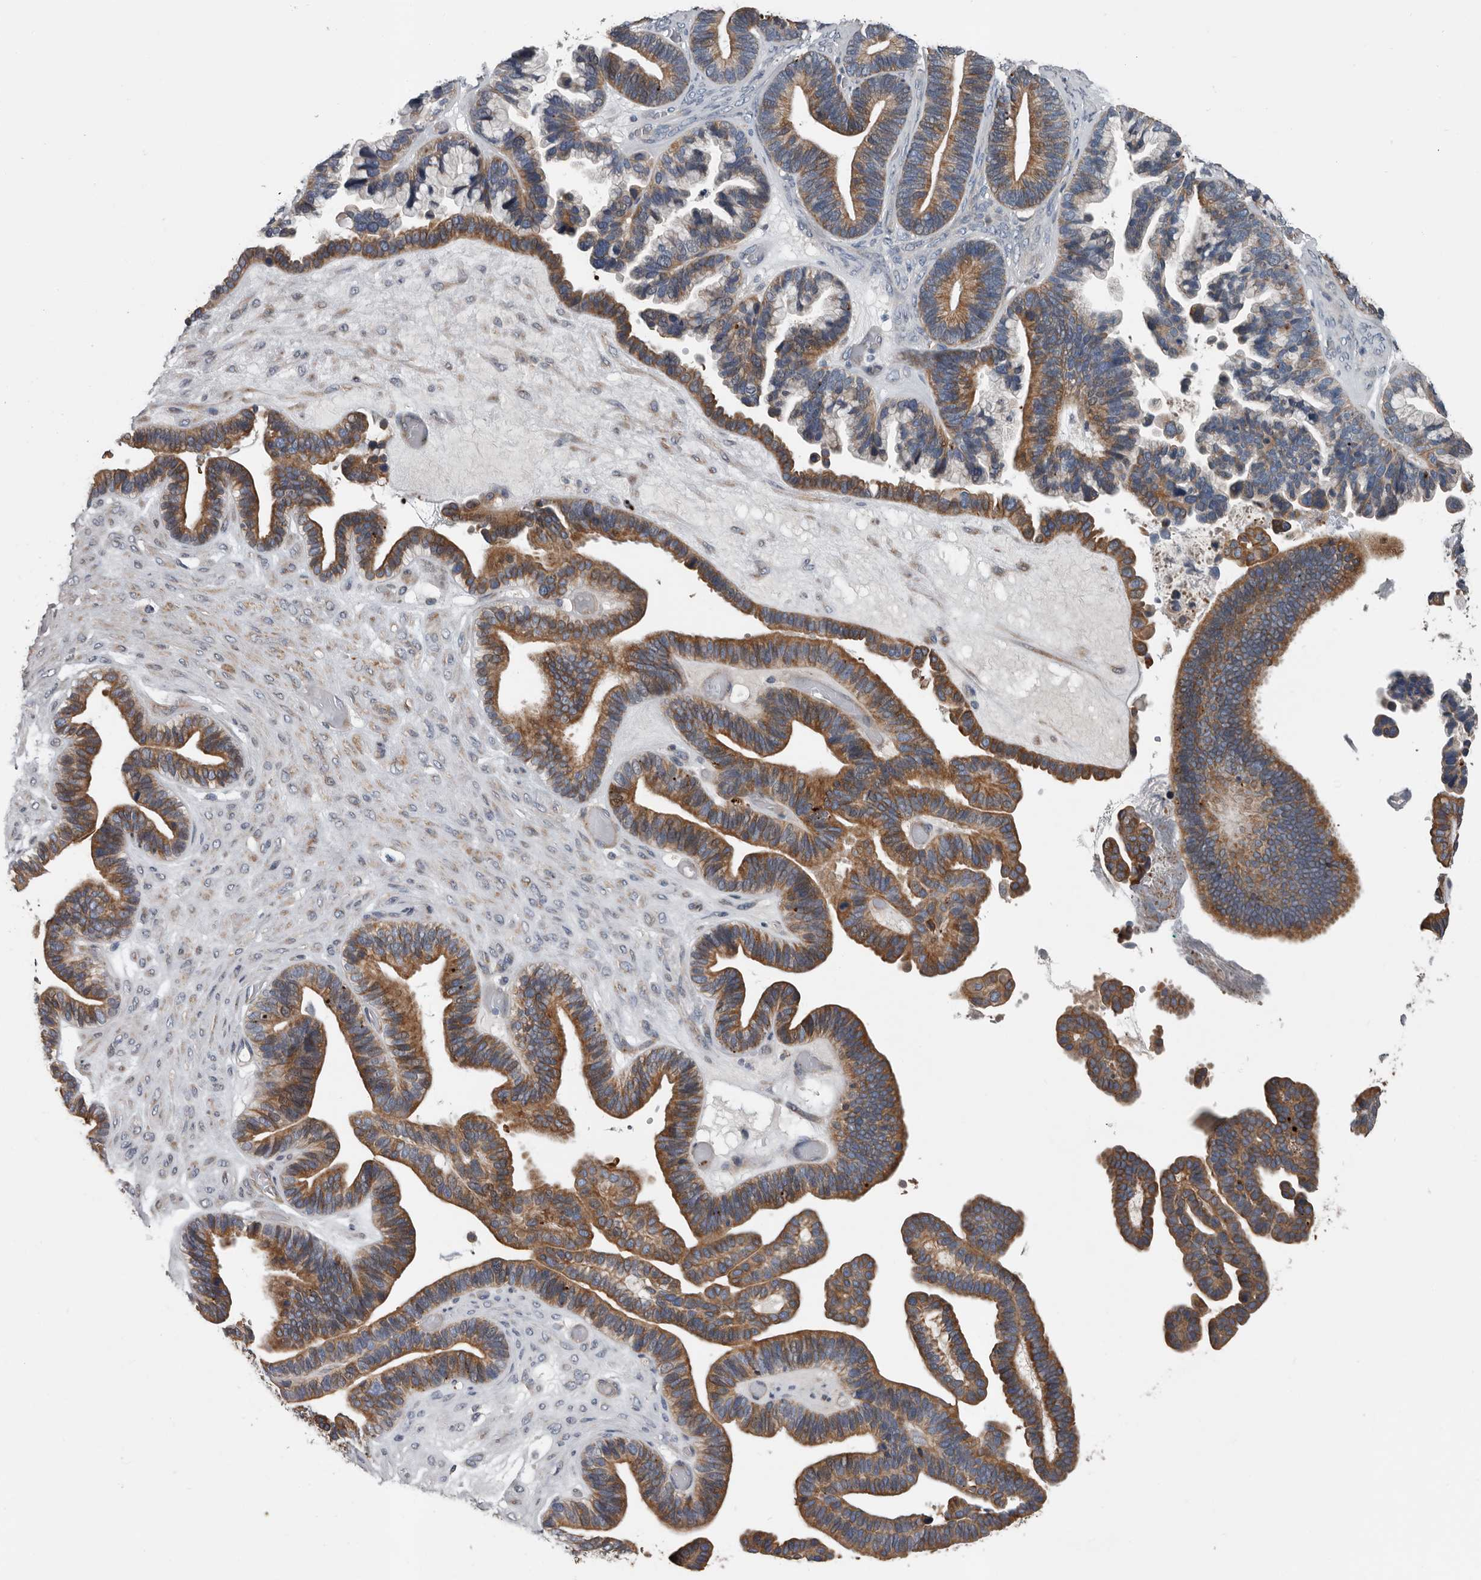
{"staining": {"intensity": "moderate", "quantity": ">75%", "location": "cytoplasmic/membranous"}, "tissue": "ovarian cancer", "cell_type": "Tumor cells", "image_type": "cancer", "snomed": [{"axis": "morphology", "description": "Cystadenocarcinoma, serous, NOS"}, {"axis": "topography", "description": "Ovary"}], "caption": "Moderate cytoplasmic/membranous staining for a protein is seen in about >75% of tumor cells of ovarian cancer (serous cystadenocarcinoma) using immunohistochemistry.", "gene": "DPY19L4", "patient": {"sex": "female", "age": 56}}